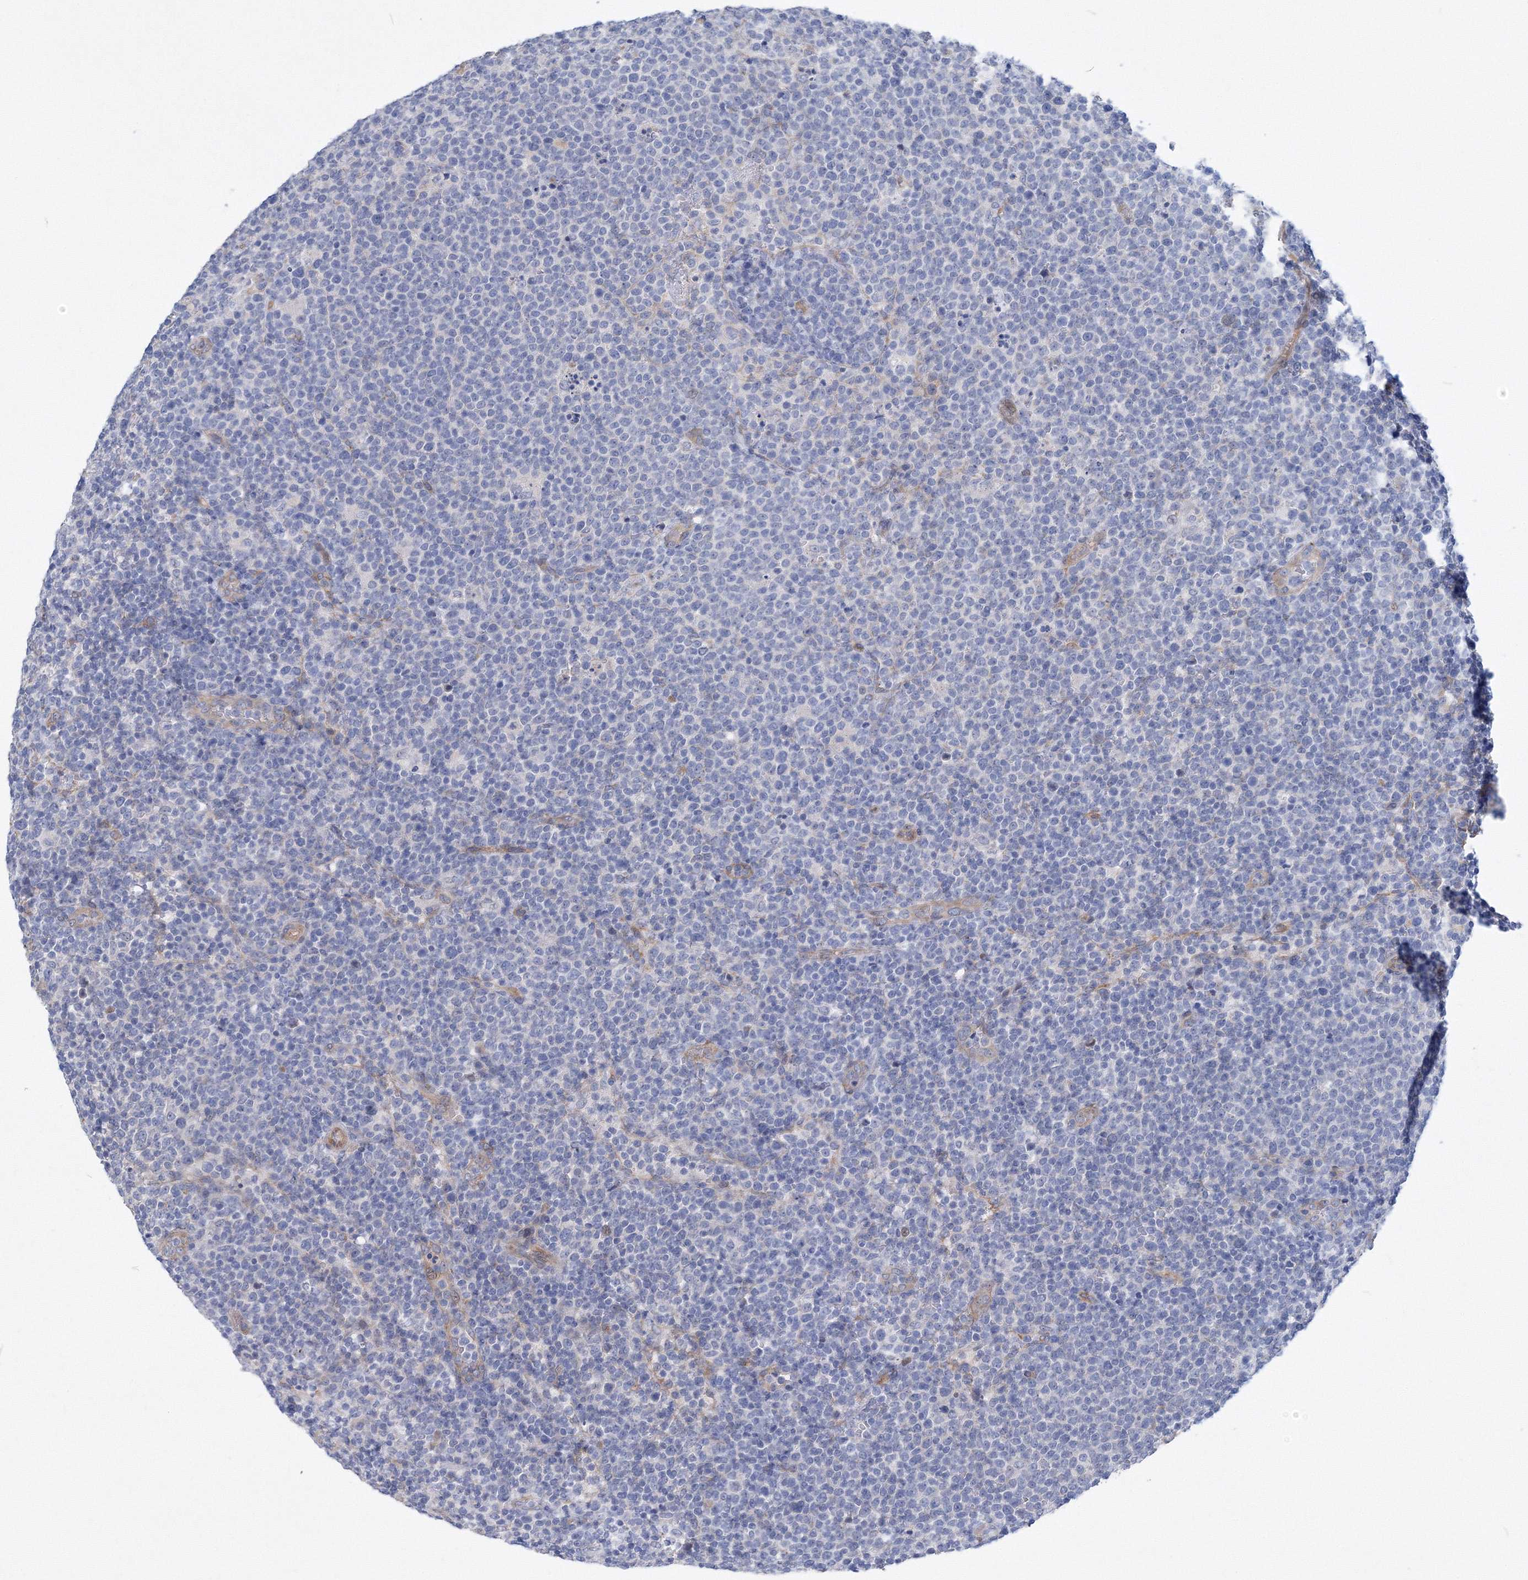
{"staining": {"intensity": "negative", "quantity": "none", "location": "none"}, "tissue": "lymphoma", "cell_type": "Tumor cells", "image_type": "cancer", "snomed": [{"axis": "morphology", "description": "Malignant lymphoma, non-Hodgkin's type, High grade"}, {"axis": "topography", "description": "Lymph node"}], "caption": "DAB (3,3'-diaminobenzidine) immunohistochemical staining of malignant lymphoma, non-Hodgkin's type (high-grade) reveals no significant positivity in tumor cells.", "gene": "TANC1", "patient": {"sex": "male", "age": 61}}